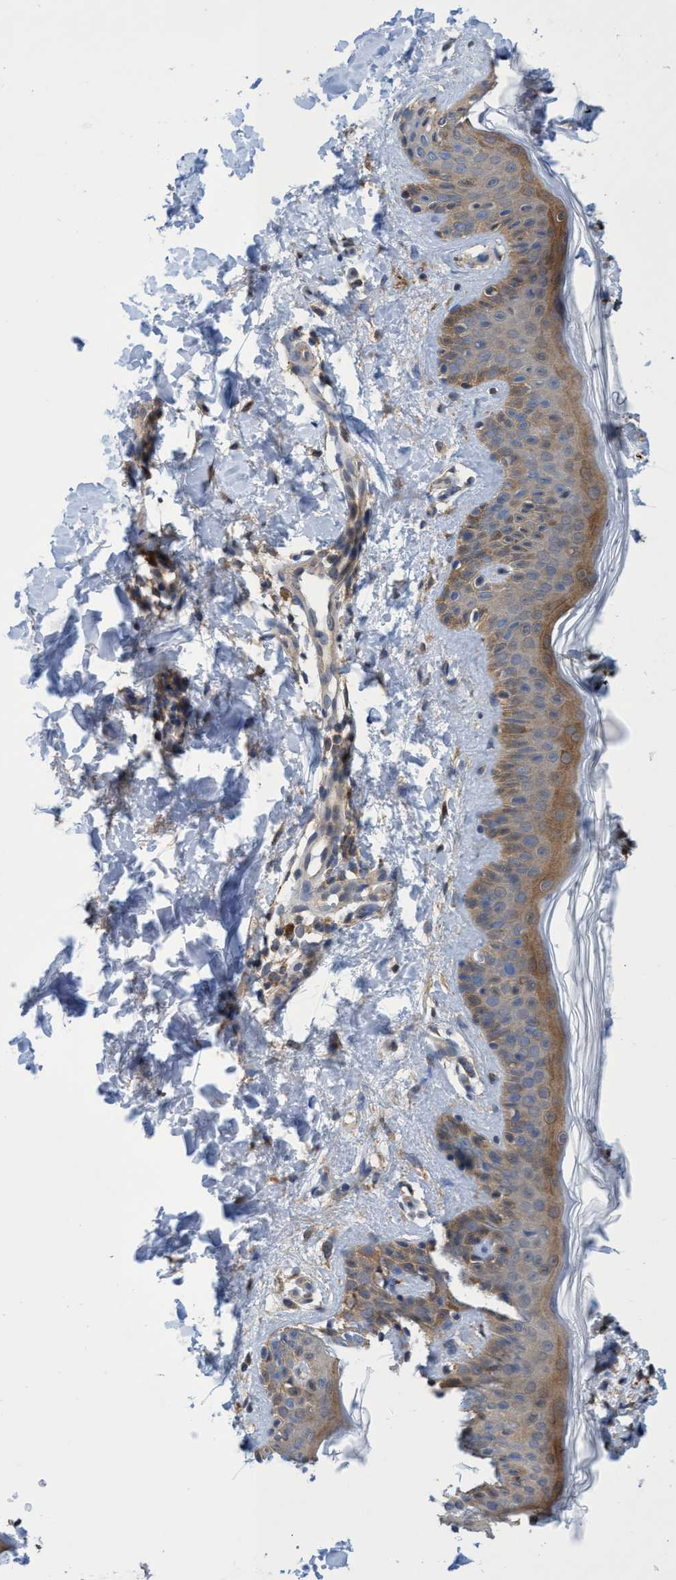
{"staining": {"intensity": "moderate", "quantity": ">75%", "location": "cytoplasmic/membranous"}, "tissue": "skin", "cell_type": "Fibroblasts", "image_type": "normal", "snomed": [{"axis": "morphology", "description": "Normal tissue, NOS"}, {"axis": "topography", "description": "Skin"}], "caption": "This photomicrograph displays IHC staining of normal human skin, with medium moderate cytoplasmic/membranous staining in approximately >75% of fibroblasts.", "gene": "CRYZ", "patient": {"sex": "male", "age": 40}}